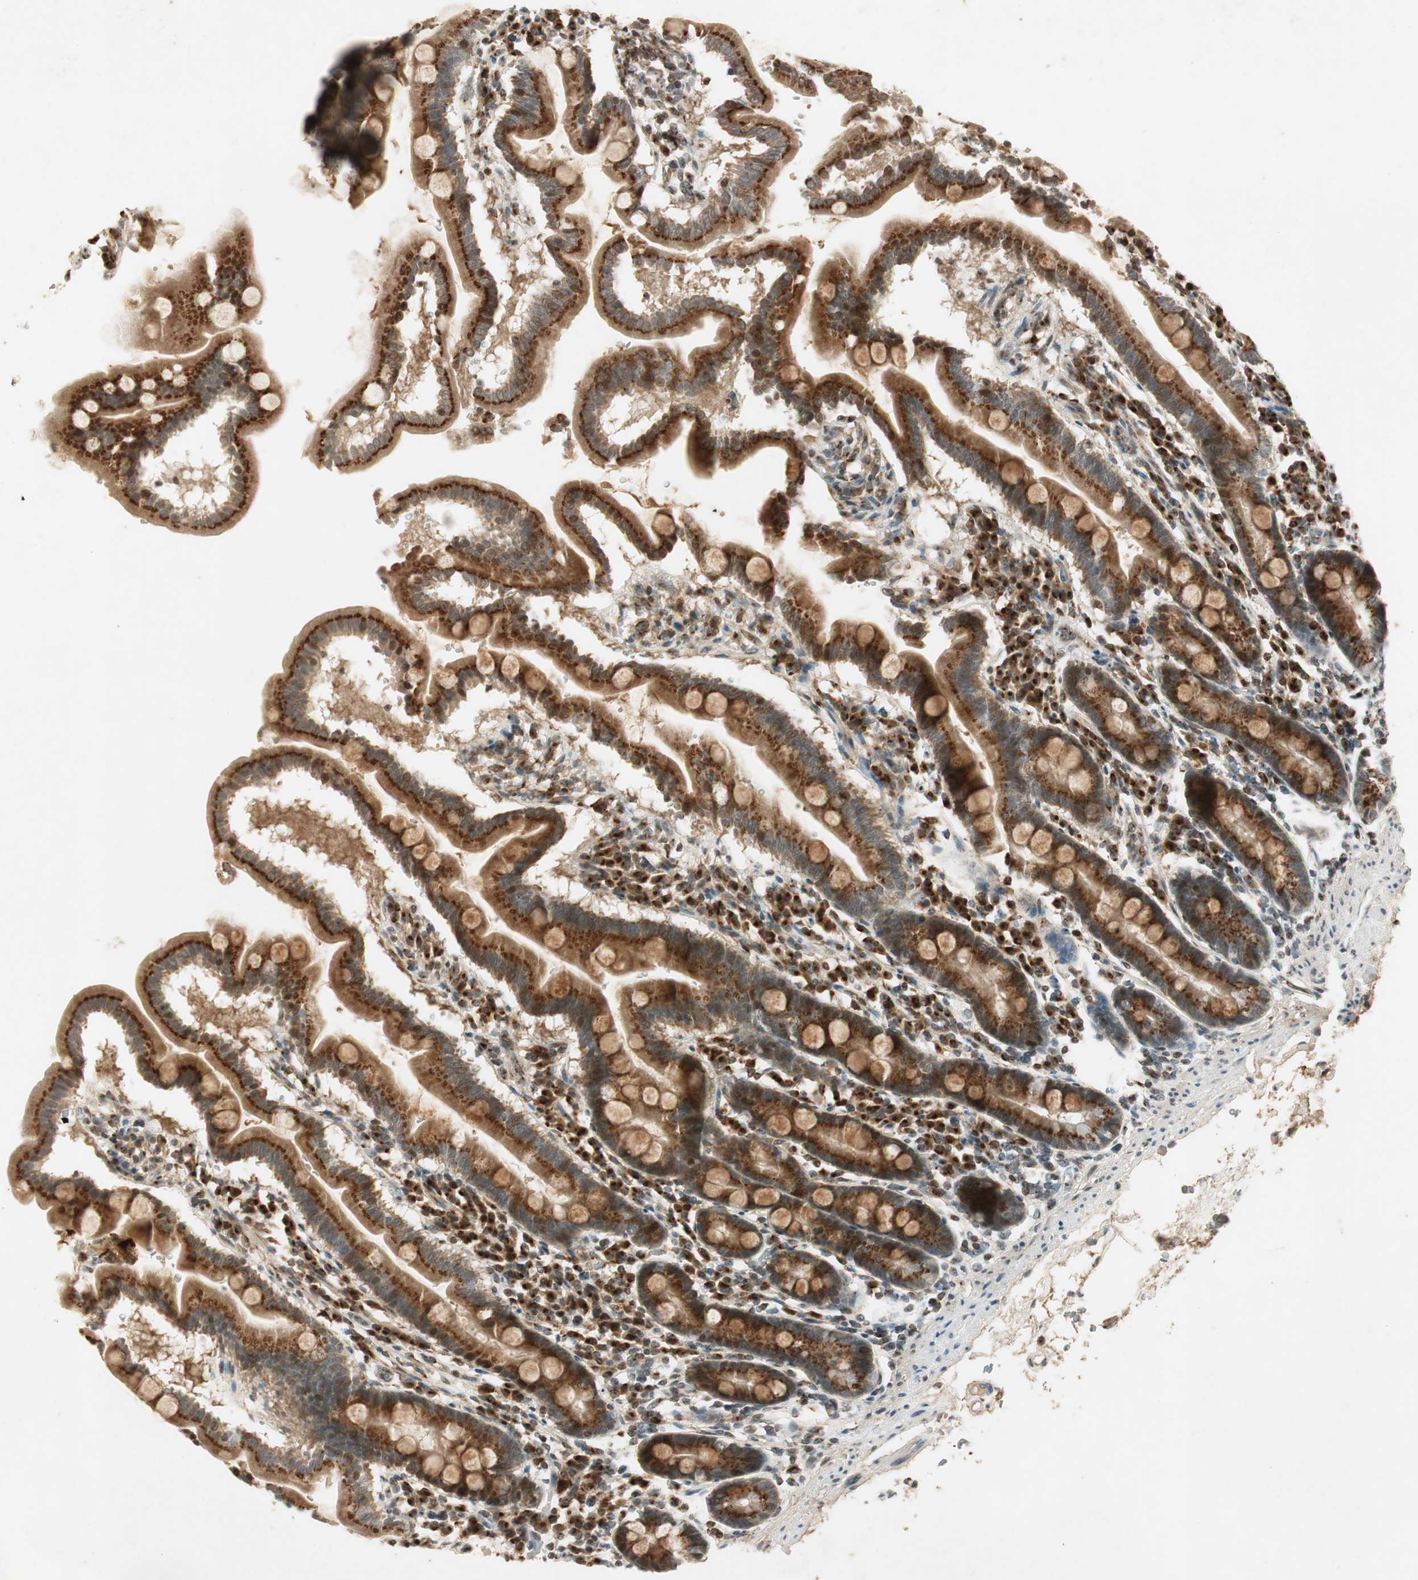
{"staining": {"intensity": "moderate", "quantity": ">75%", "location": "cytoplasmic/membranous"}, "tissue": "duodenum", "cell_type": "Glandular cells", "image_type": "normal", "snomed": [{"axis": "morphology", "description": "Normal tissue, NOS"}, {"axis": "topography", "description": "Duodenum"}], "caption": "This histopathology image reveals IHC staining of normal human duodenum, with medium moderate cytoplasmic/membranous expression in about >75% of glandular cells.", "gene": "NEO1", "patient": {"sex": "male", "age": 50}}